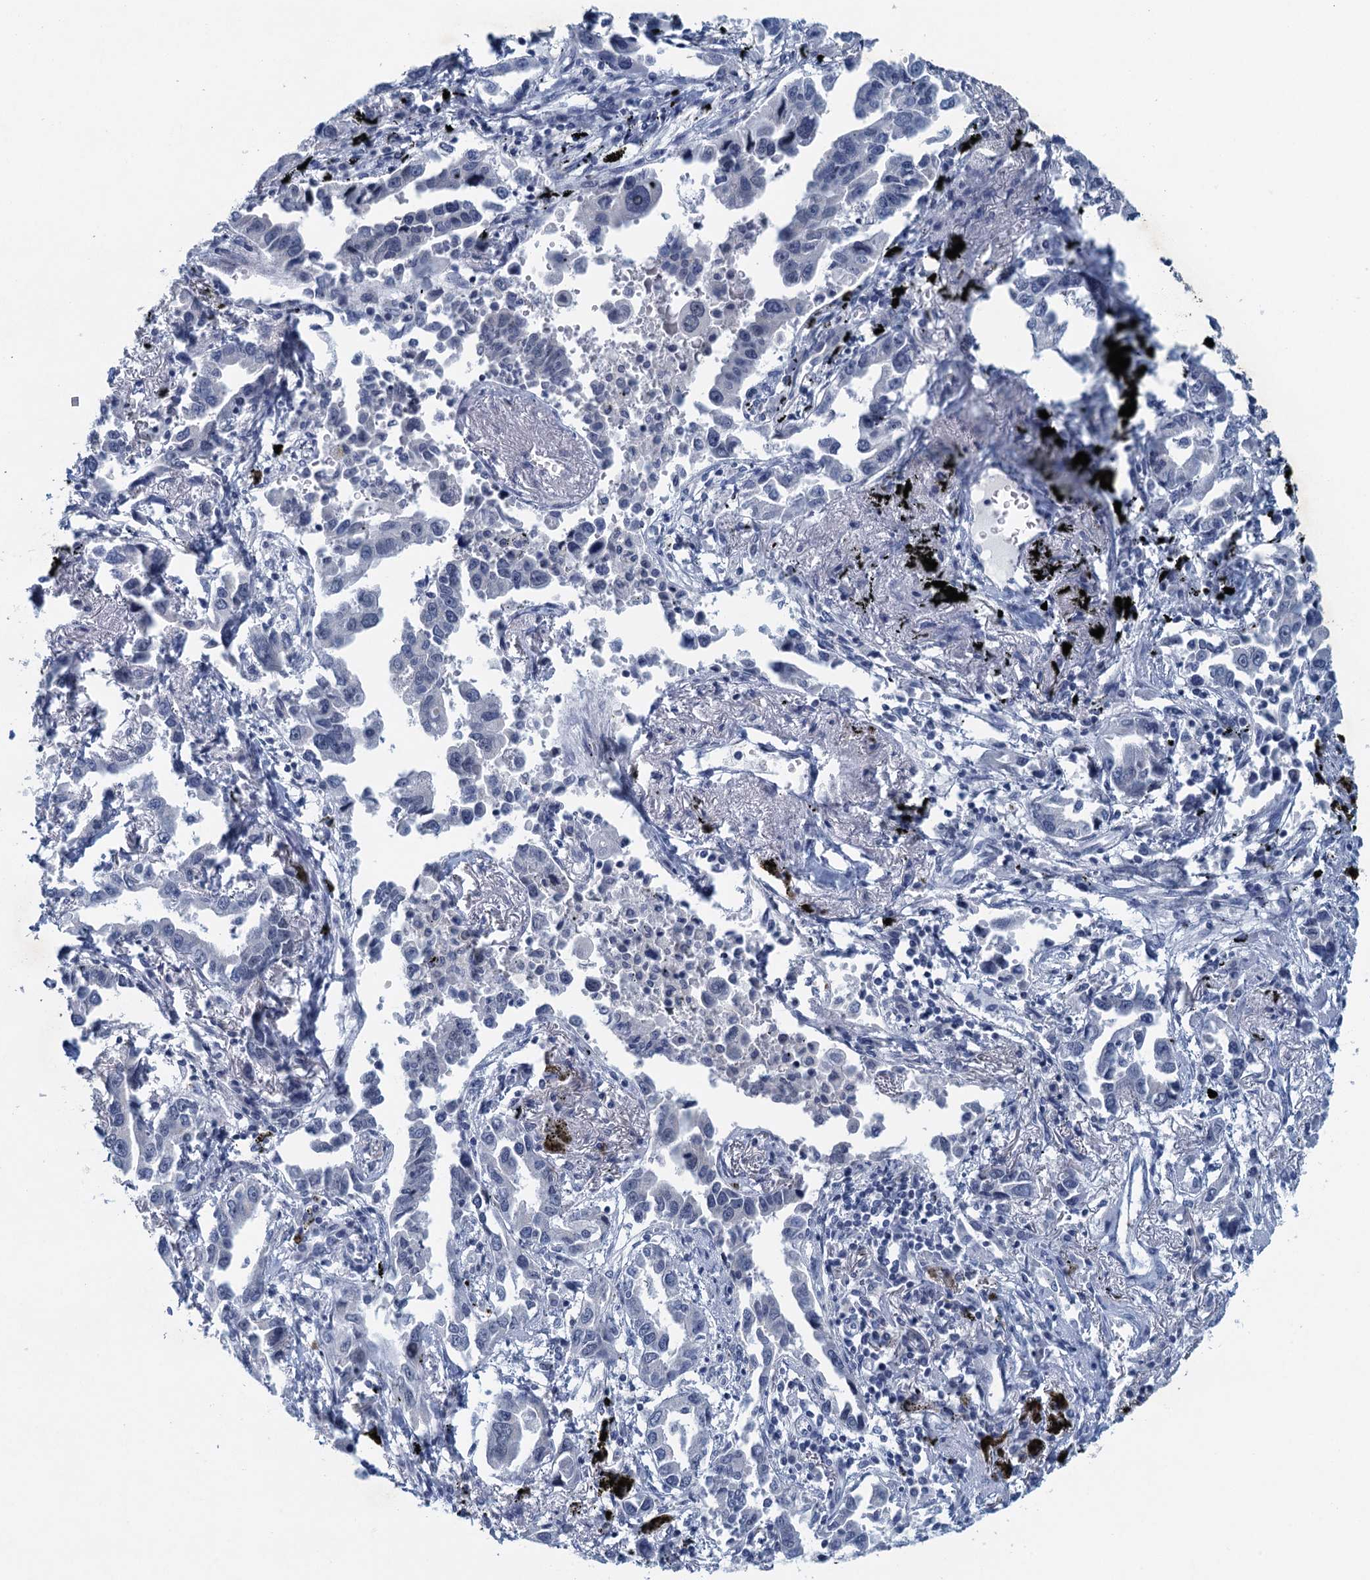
{"staining": {"intensity": "negative", "quantity": "none", "location": "none"}, "tissue": "lung cancer", "cell_type": "Tumor cells", "image_type": "cancer", "snomed": [{"axis": "morphology", "description": "Adenocarcinoma, NOS"}, {"axis": "topography", "description": "Lung"}], "caption": "Immunohistochemical staining of human lung adenocarcinoma shows no significant staining in tumor cells. The staining was performed using DAB to visualize the protein expression in brown, while the nuclei were stained in blue with hematoxylin (Magnification: 20x).", "gene": "ENSG00000131152", "patient": {"sex": "male", "age": 67}}